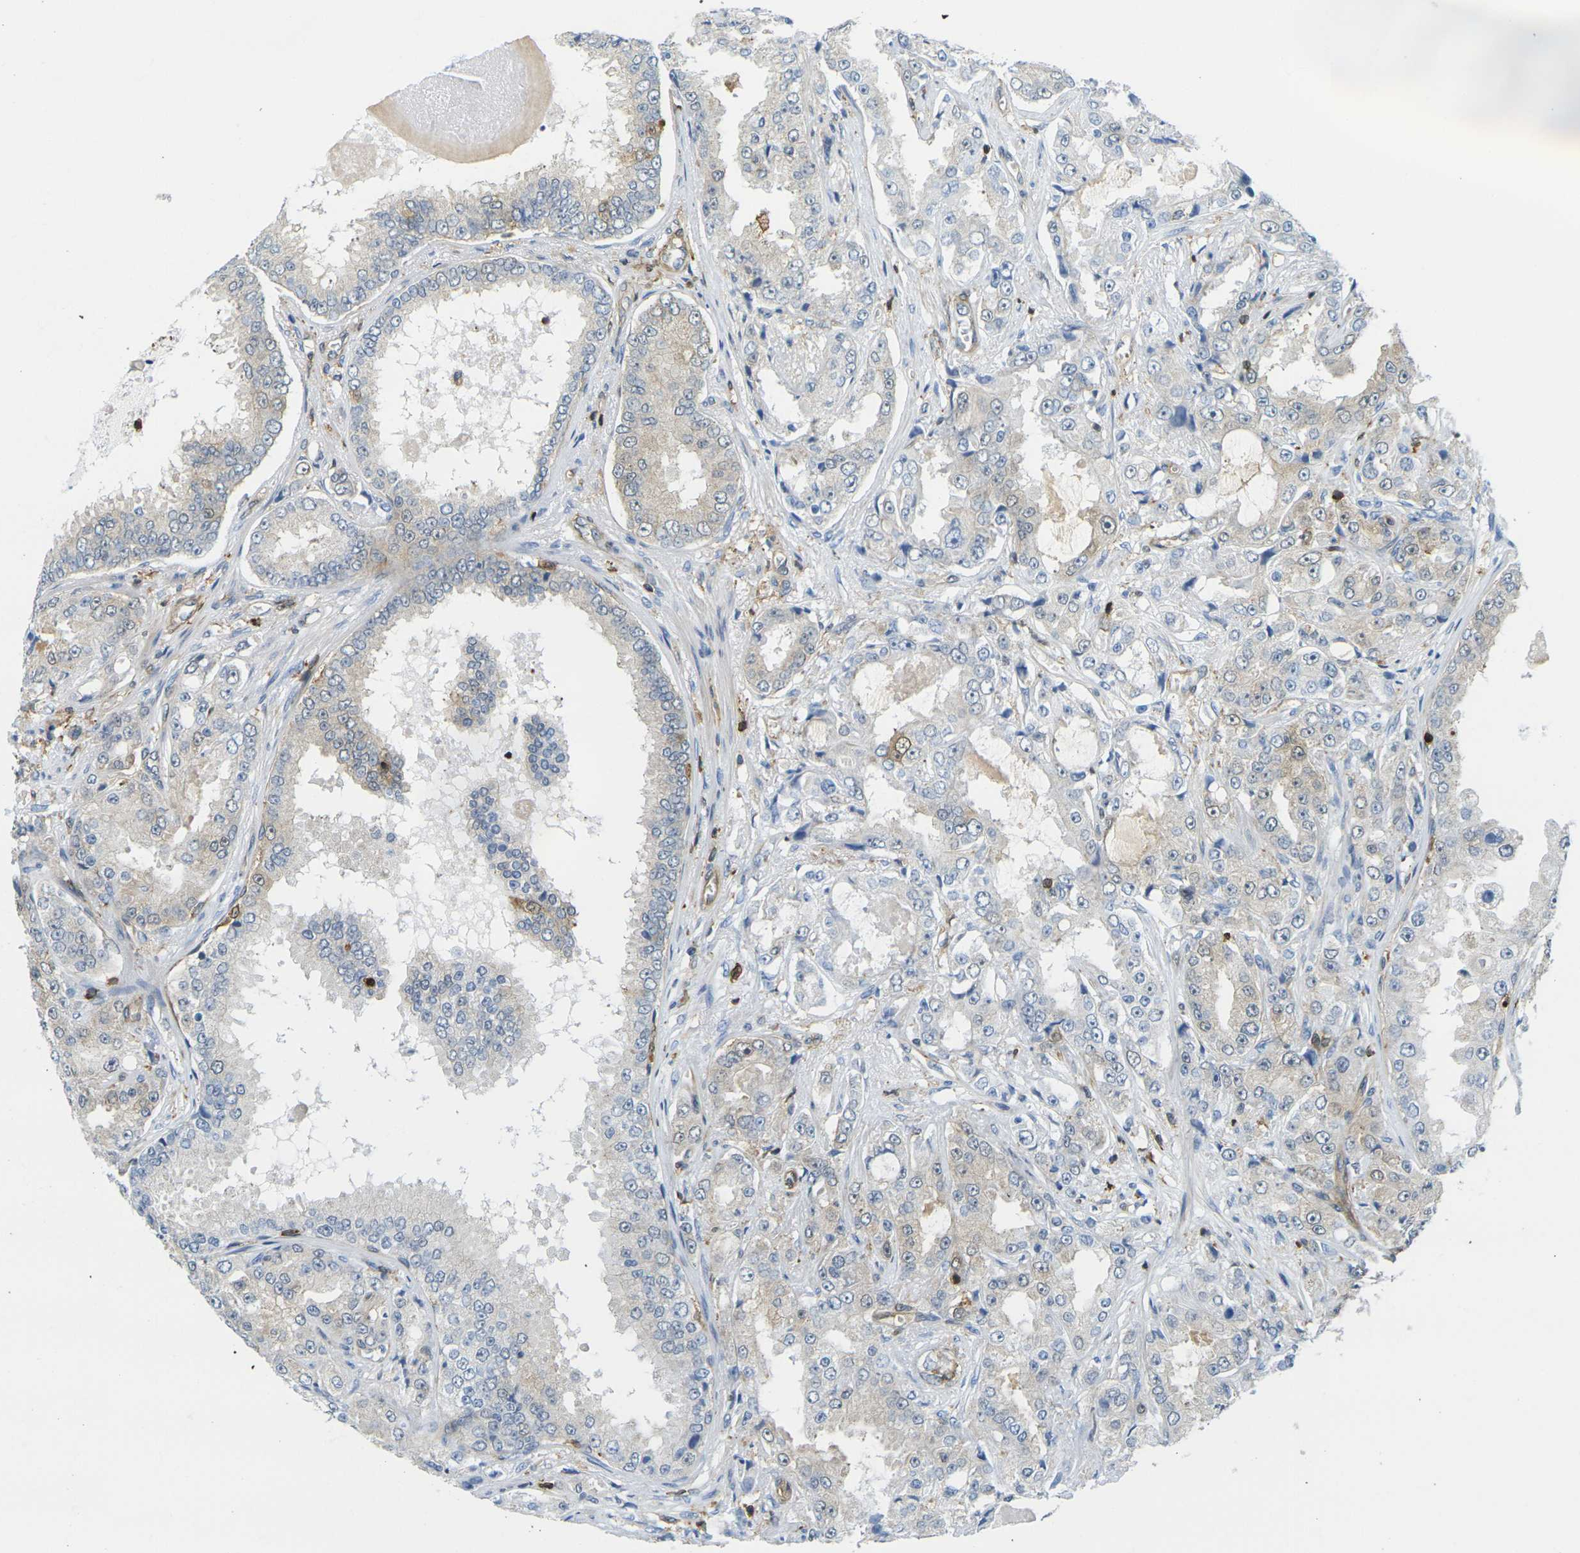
{"staining": {"intensity": "moderate", "quantity": "<25%", "location": "cytoplasmic/membranous"}, "tissue": "prostate cancer", "cell_type": "Tumor cells", "image_type": "cancer", "snomed": [{"axis": "morphology", "description": "Adenocarcinoma, High grade"}, {"axis": "topography", "description": "Prostate"}], "caption": "Immunohistochemistry of human adenocarcinoma (high-grade) (prostate) exhibits low levels of moderate cytoplasmic/membranous staining in approximately <25% of tumor cells.", "gene": "LASP1", "patient": {"sex": "male", "age": 73}}